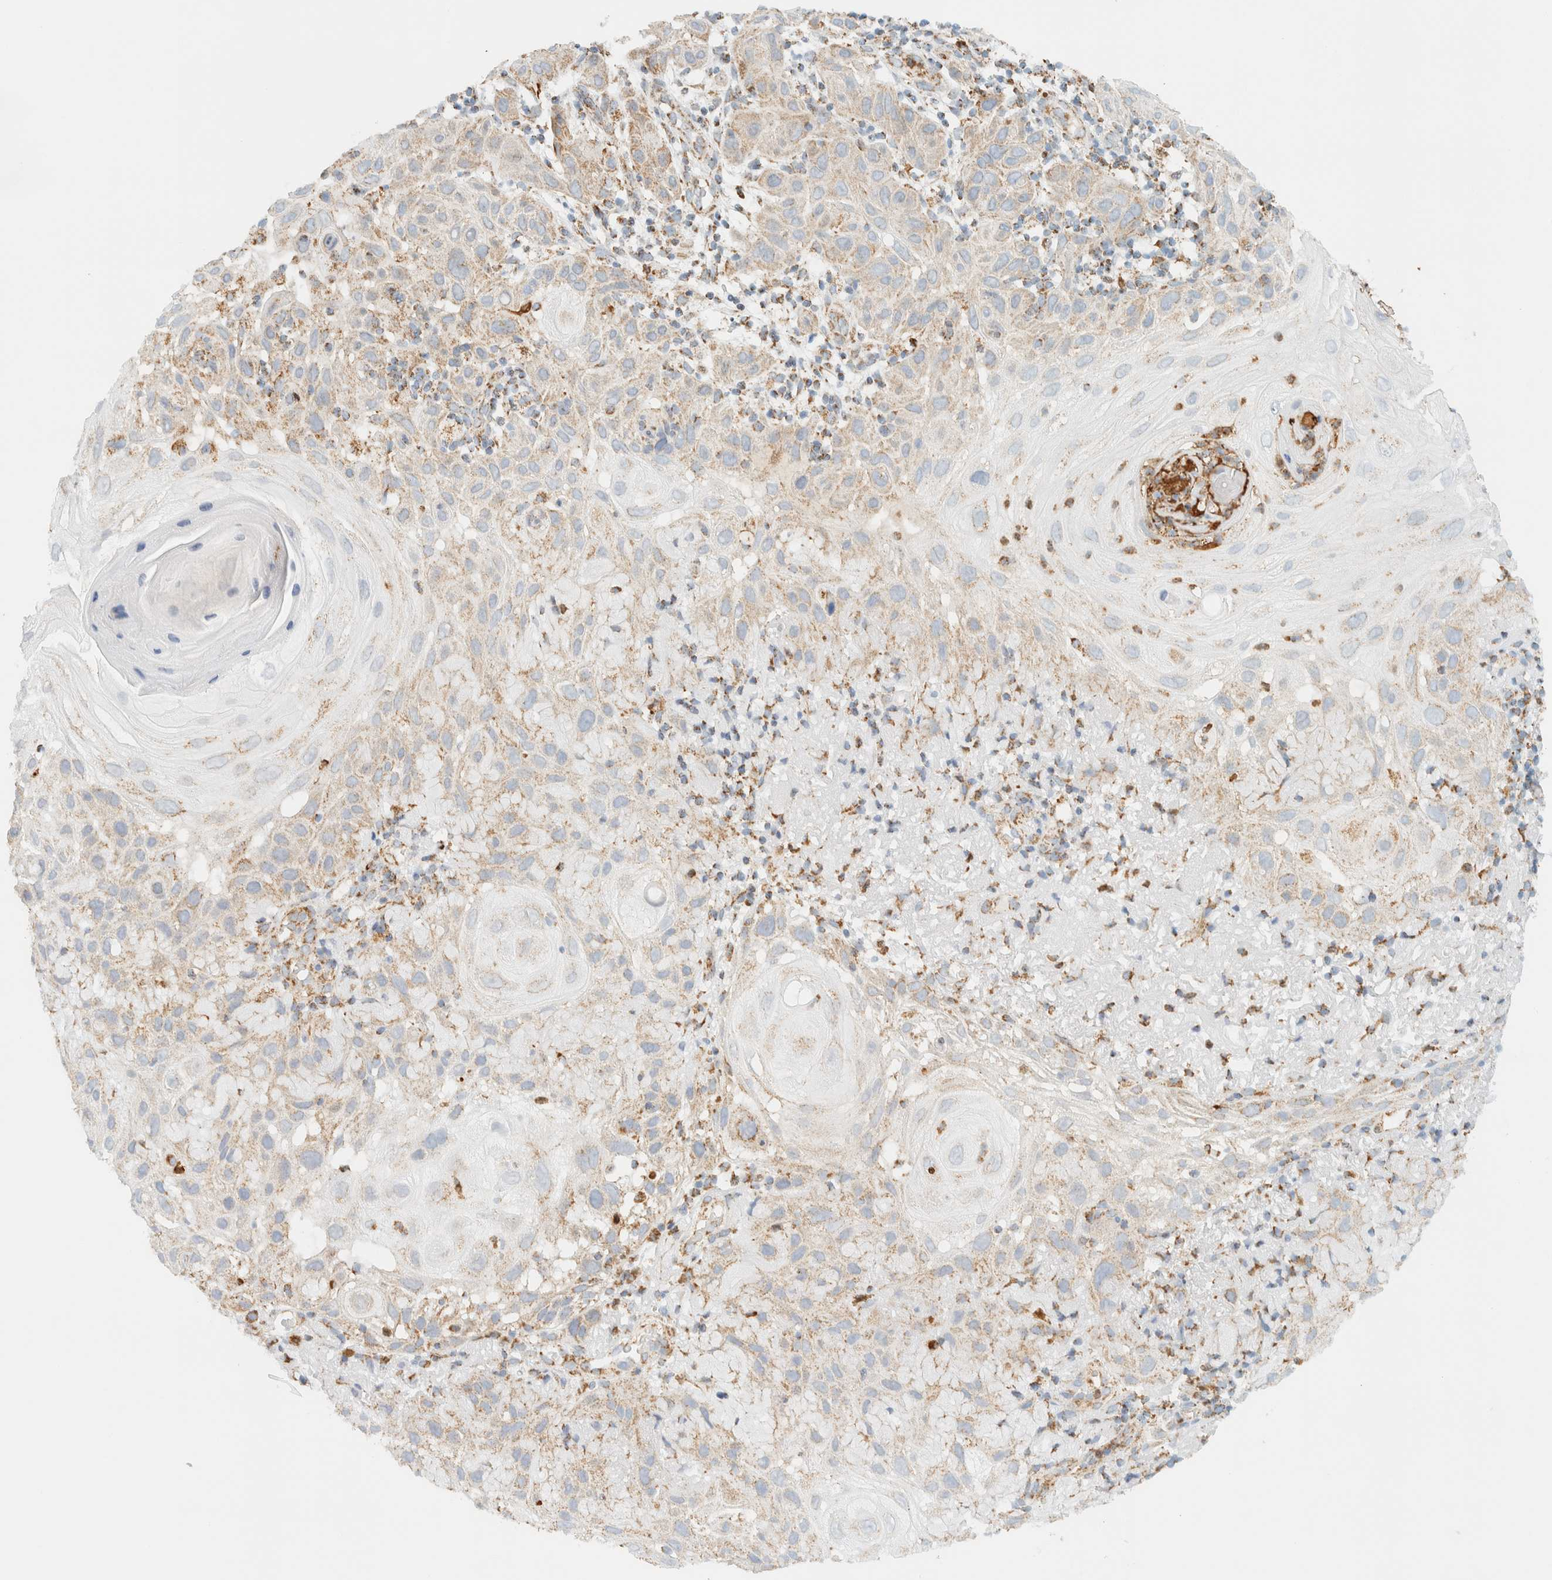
{"staining": {"intensity": "weak", "quantity": "25%-75%", "location": "cytoplasmic/membranous"}, "tissue": "skin cancer", "cell_type": "Tumor cells", "image_type": "cancer", "snomed": [{"axis": "morphology", "description": "Squamous cell carcinoma, NOS"}, {"axis": "topography", "description": "Skin"}], "caption": "Immunohistochemistry (IHC) photomicrograph of neoplastic tissue: skin cancer (squamous cell carcinoma) stained using immunohistochemistry reveals low levels of weak protein expression localized specifically in the cytoplasmic/membranous of tumor cells, appearing as a cytoplasmic/membranous brown color.", "gene": "KIFAP3", "patient": {"sex": "female", "age": 96}}